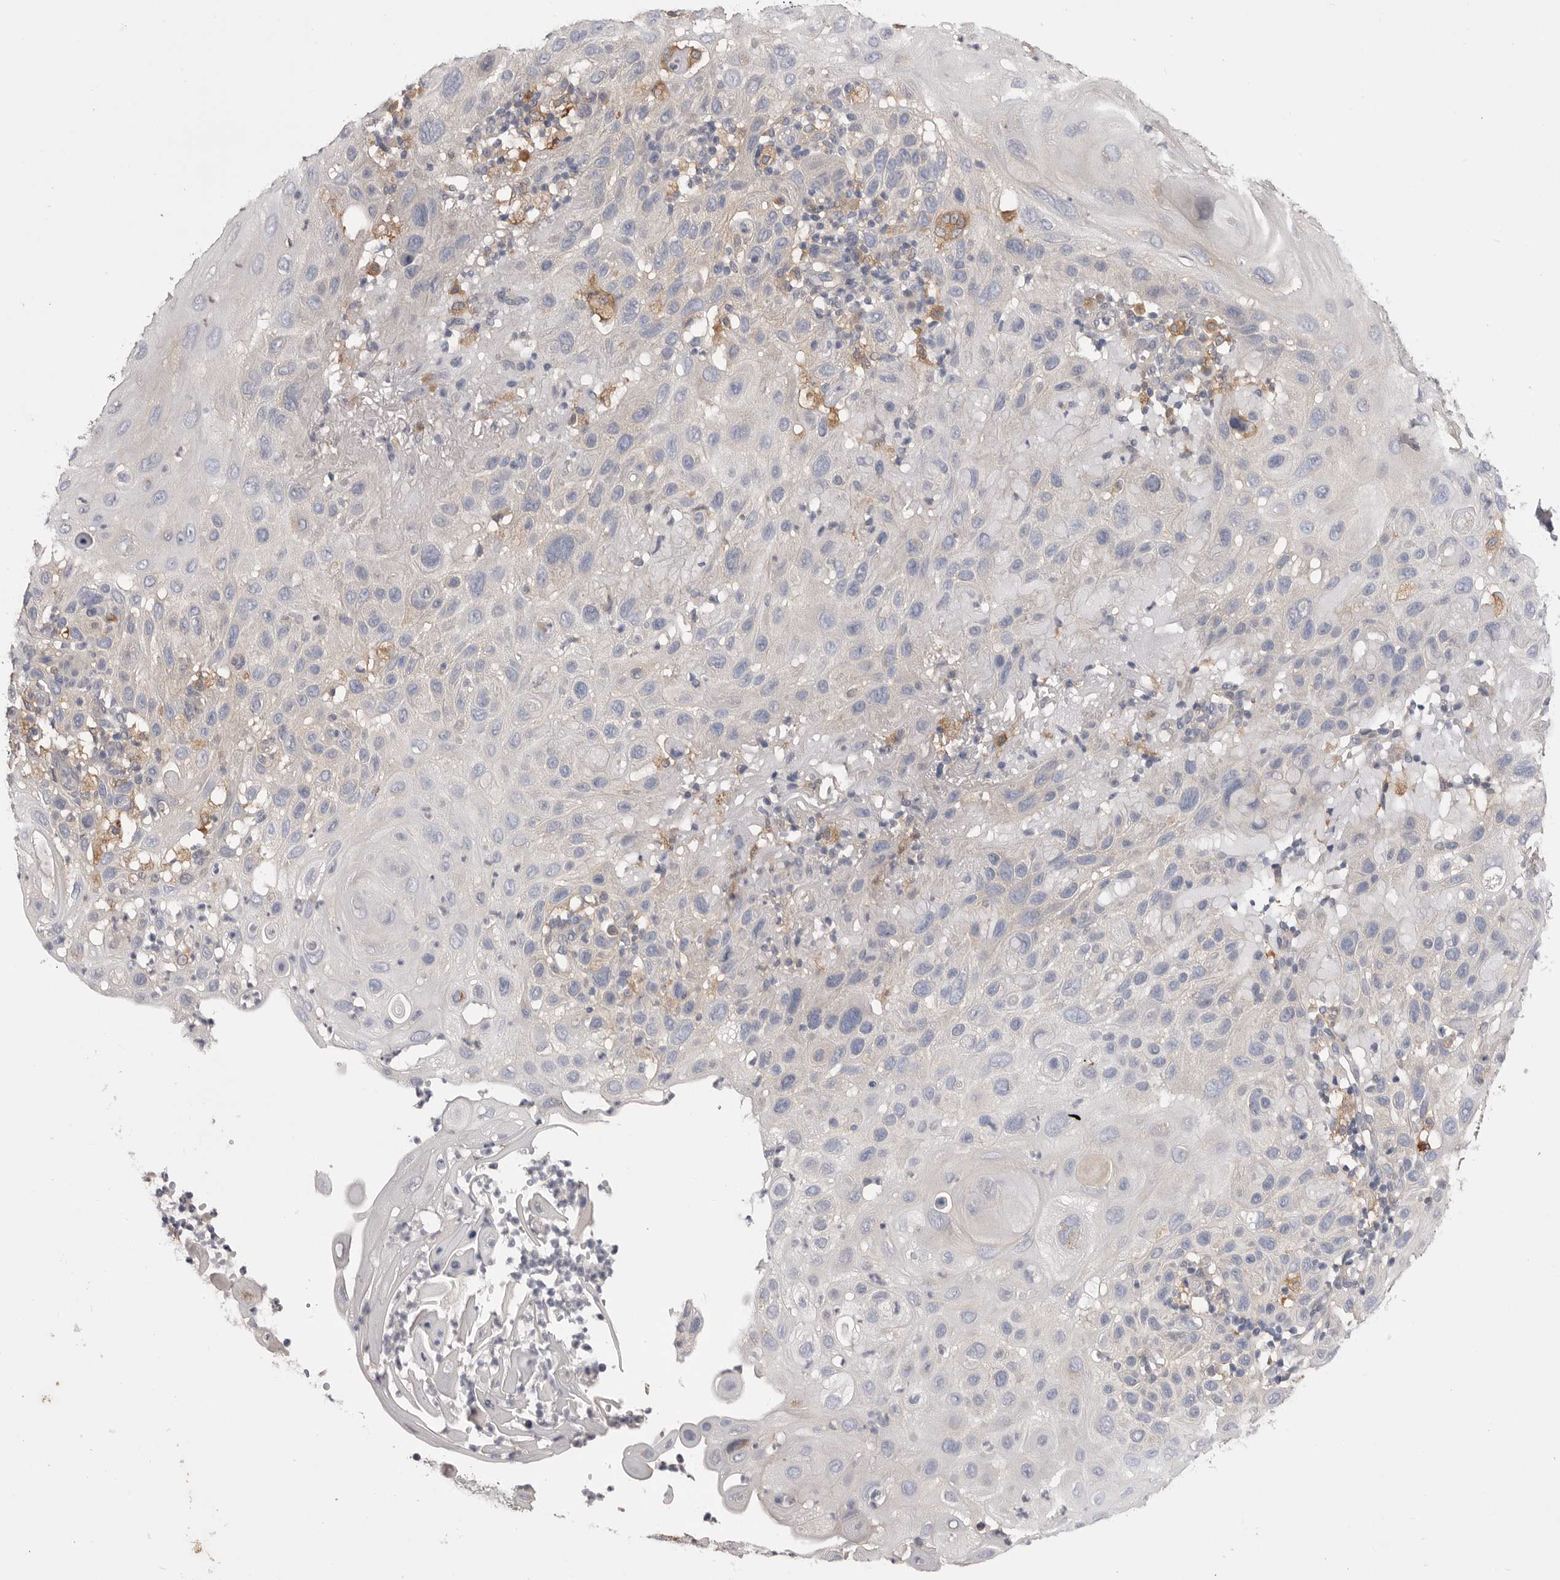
{"staining": {"intensity": "negative", "quantity": "none", "location": "none"}, "tissue": "skin cancer", "cell_type": "Tumor cells", "image_type": "cancer", "snomed": [{"axis": "morphology", "description": "Normal tissue, NOS"}, {"axis": "morphology", "description": "Squamous cell carcinoma, NOS"}, {"axis": "topography", "description": "Skin"}], "caption": "Micrograph shows no protein expression in tumor cells of skin squamous cell carcinoma tissue.", "gene": "VAC14", "patient": {"sex": "female", "age": 96}}